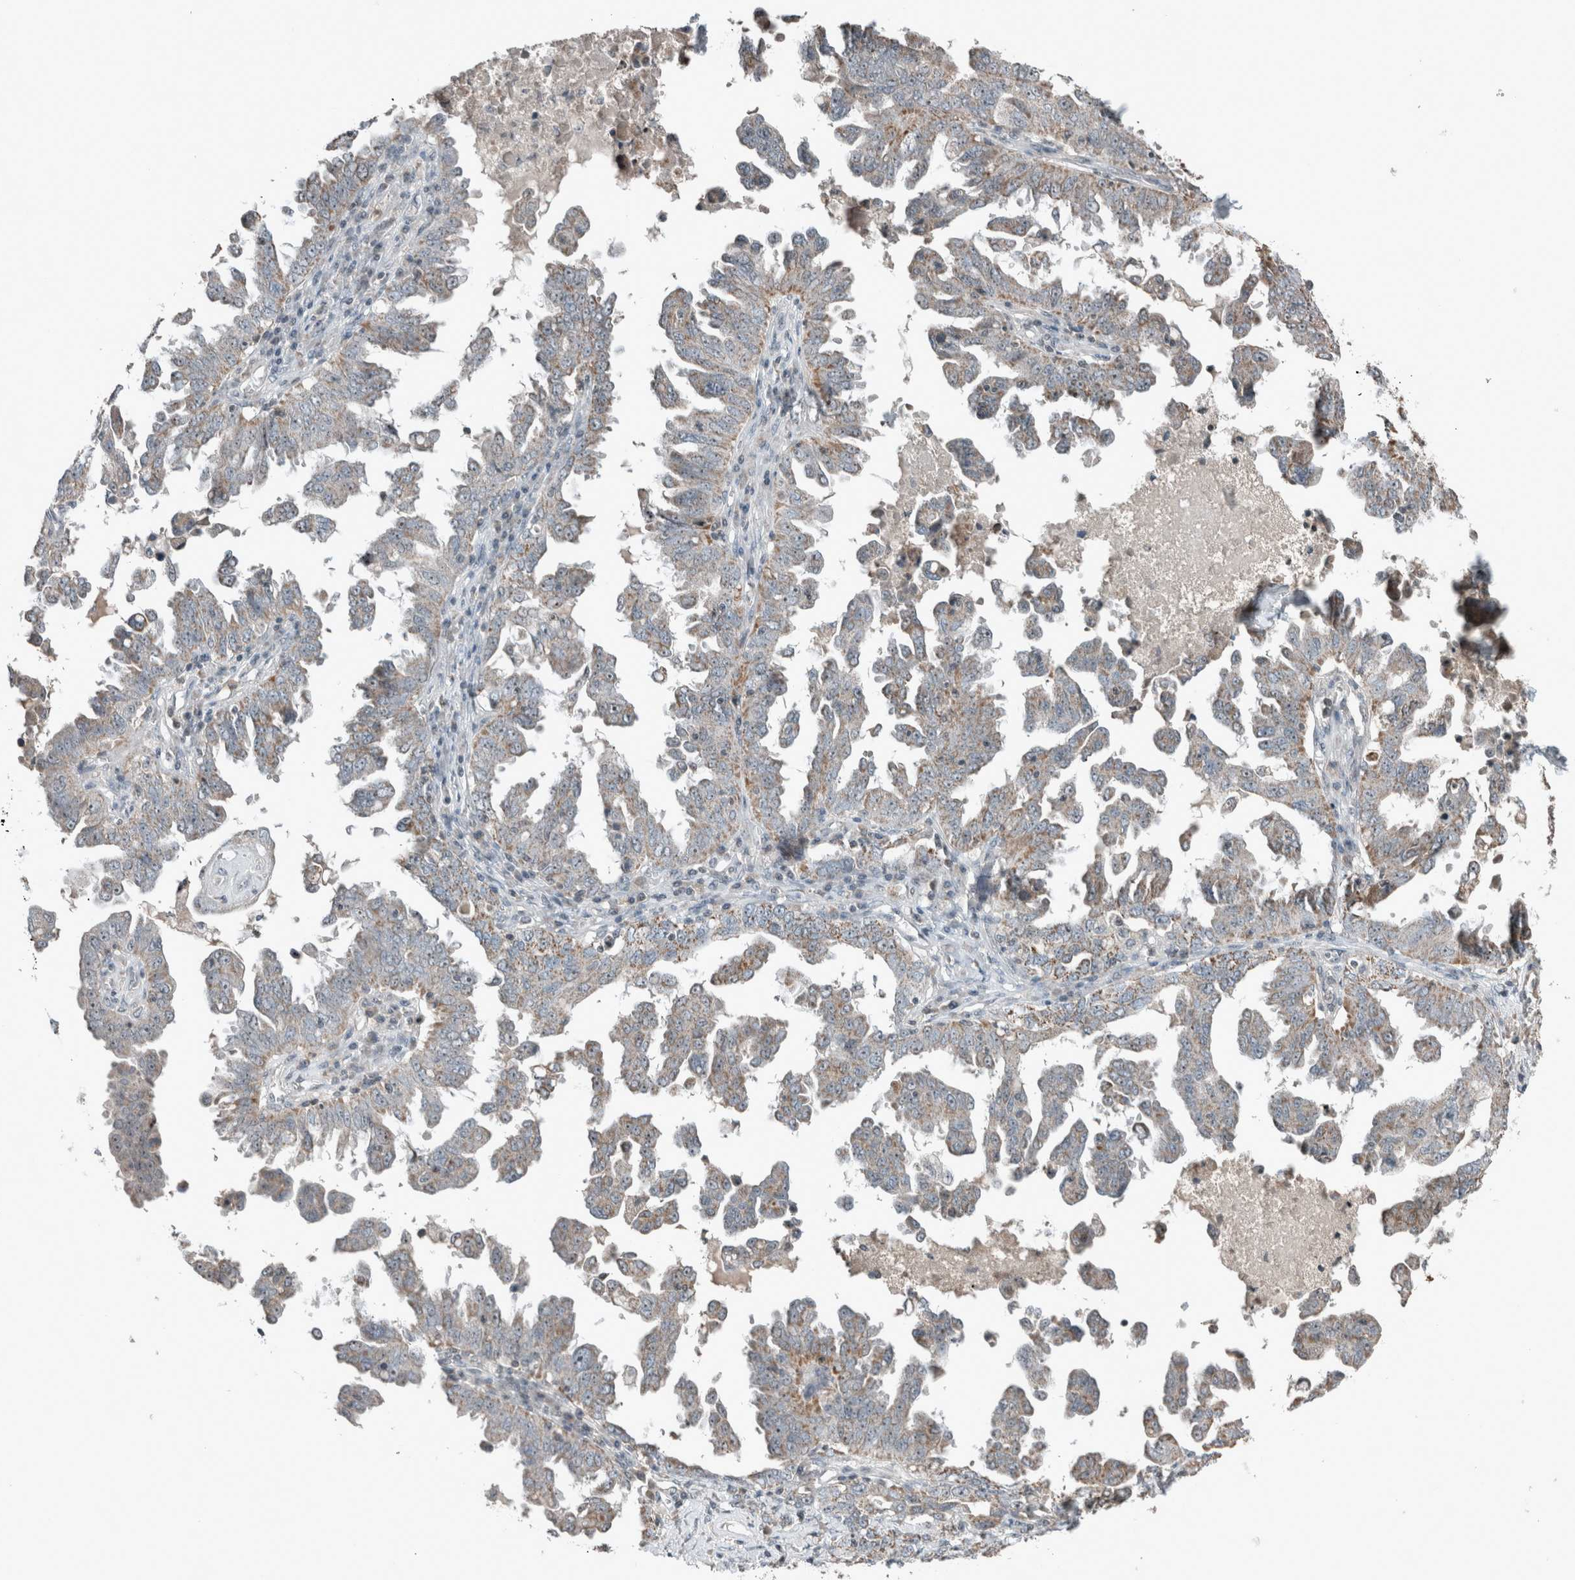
{"staining": {"intensity": "weak", "quantity": "25%-75%", "location": "cytoplasmic/membranous"}, "tissue": "ovarian cancer", "cell_type": "Tumor cells", "image_type": "cancer", "snomed": [{"axis": "morphology", "description": "Carcinoma, endometroid"}, {"axis": "topography", "description": "Ovary"}], "caption": "Weak cytoplasmic/membranous positivity for a protein is seen in about 25%-75% of tumor cells of ovarian endometroid carcinoma using IHC.", "gene": "RPF1", "patient": {"sex": "female", "age": 62}}